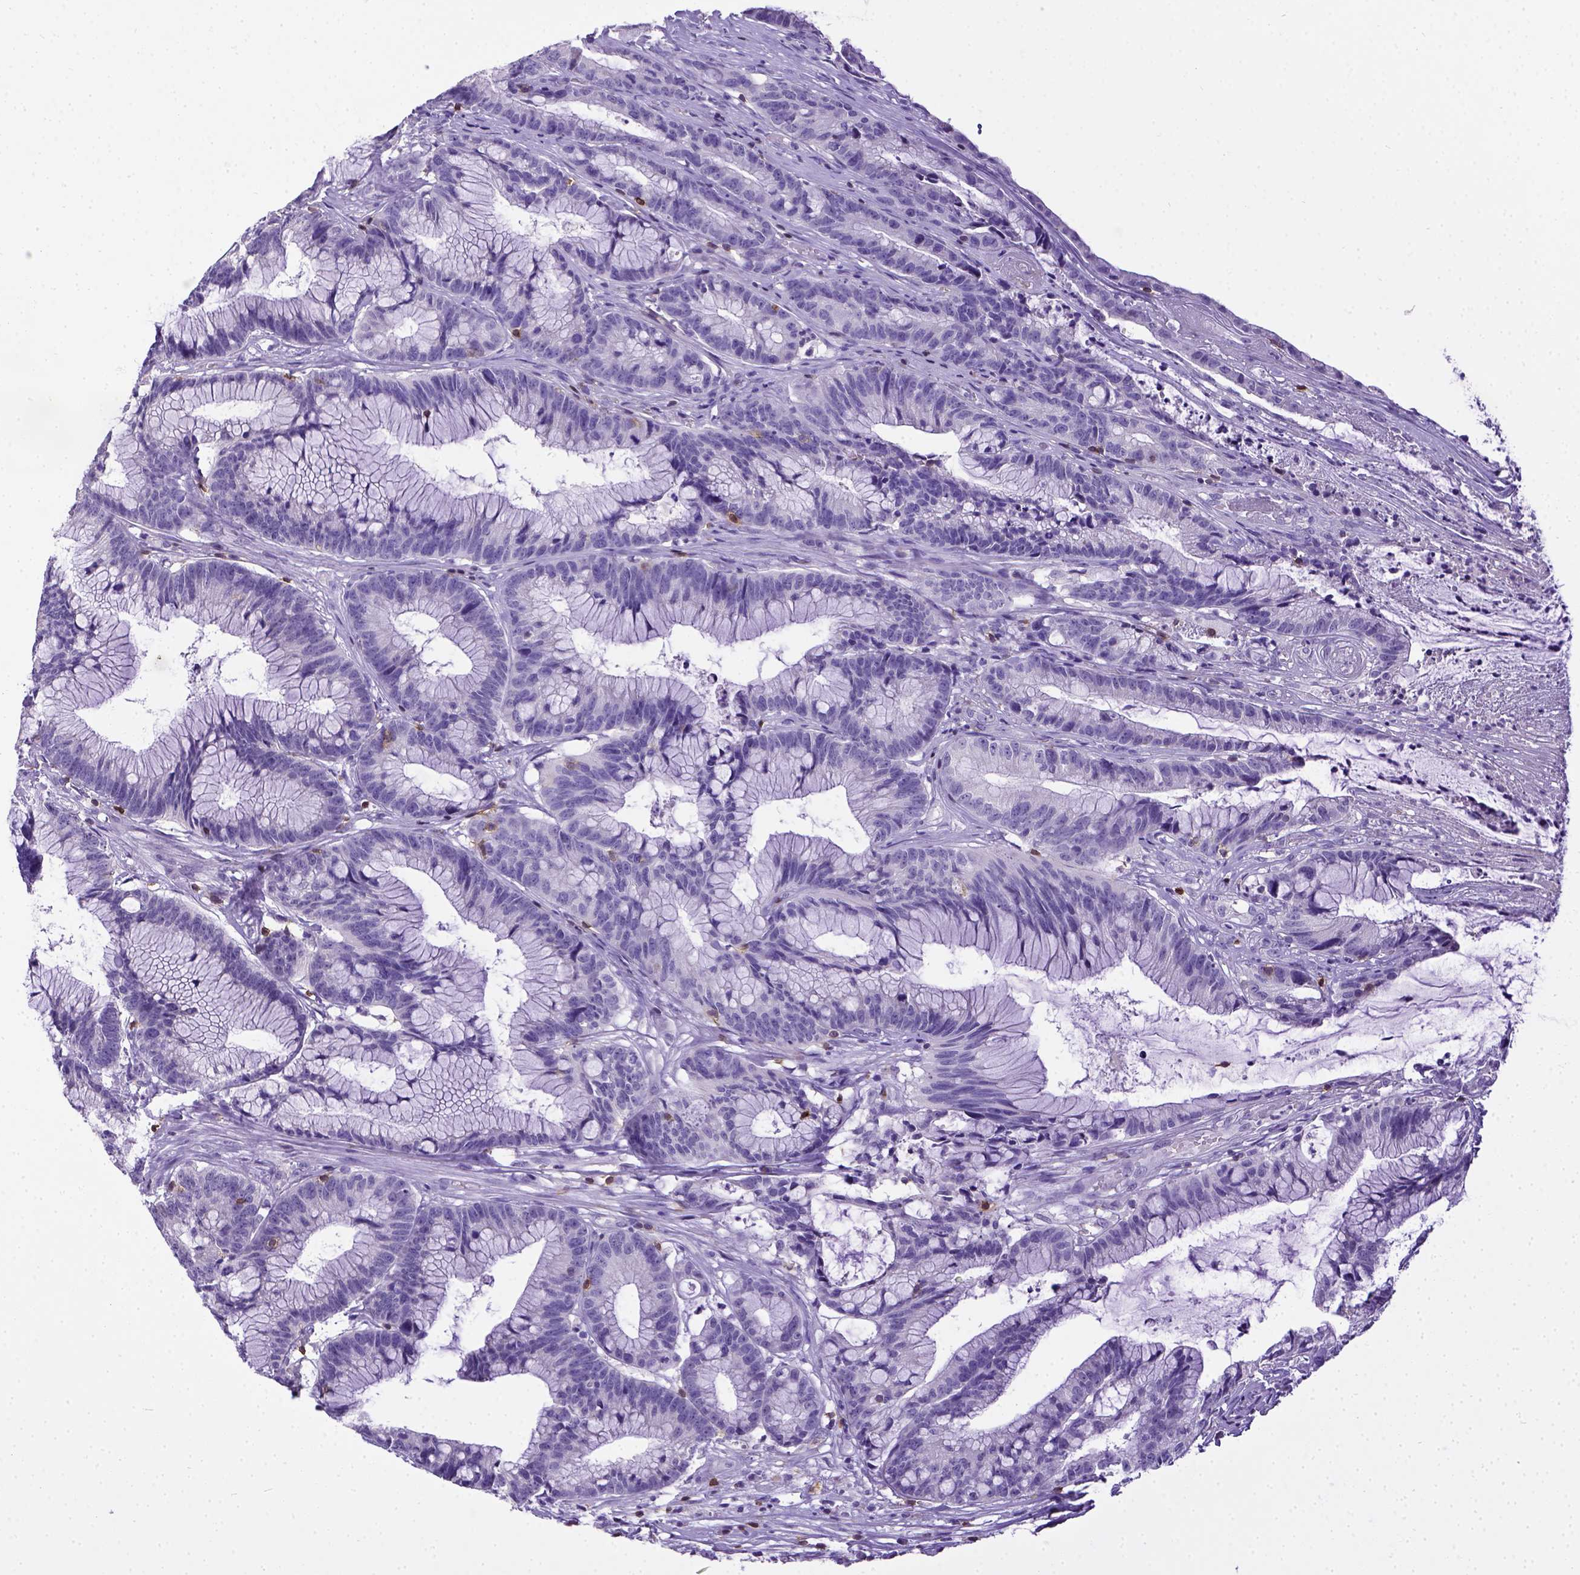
{"staining": {"intensity": "negative", "quantity": "none", "location": "none"}, "tissue": "colorectal cancer", "cell_type": "Tumor cells", "image_type": "cancer", "snomed": [{"axis": "morphology", "description": "Adenocarcinoma, NOS"}, {"axis": "topography", "description": "Colon"}], "caption": "Tumor cells are negative for brown protein staining in adenocarcinoma (colorectal).", "gene": "CD3E", "patient": {"sex": "female", "age": 78}}